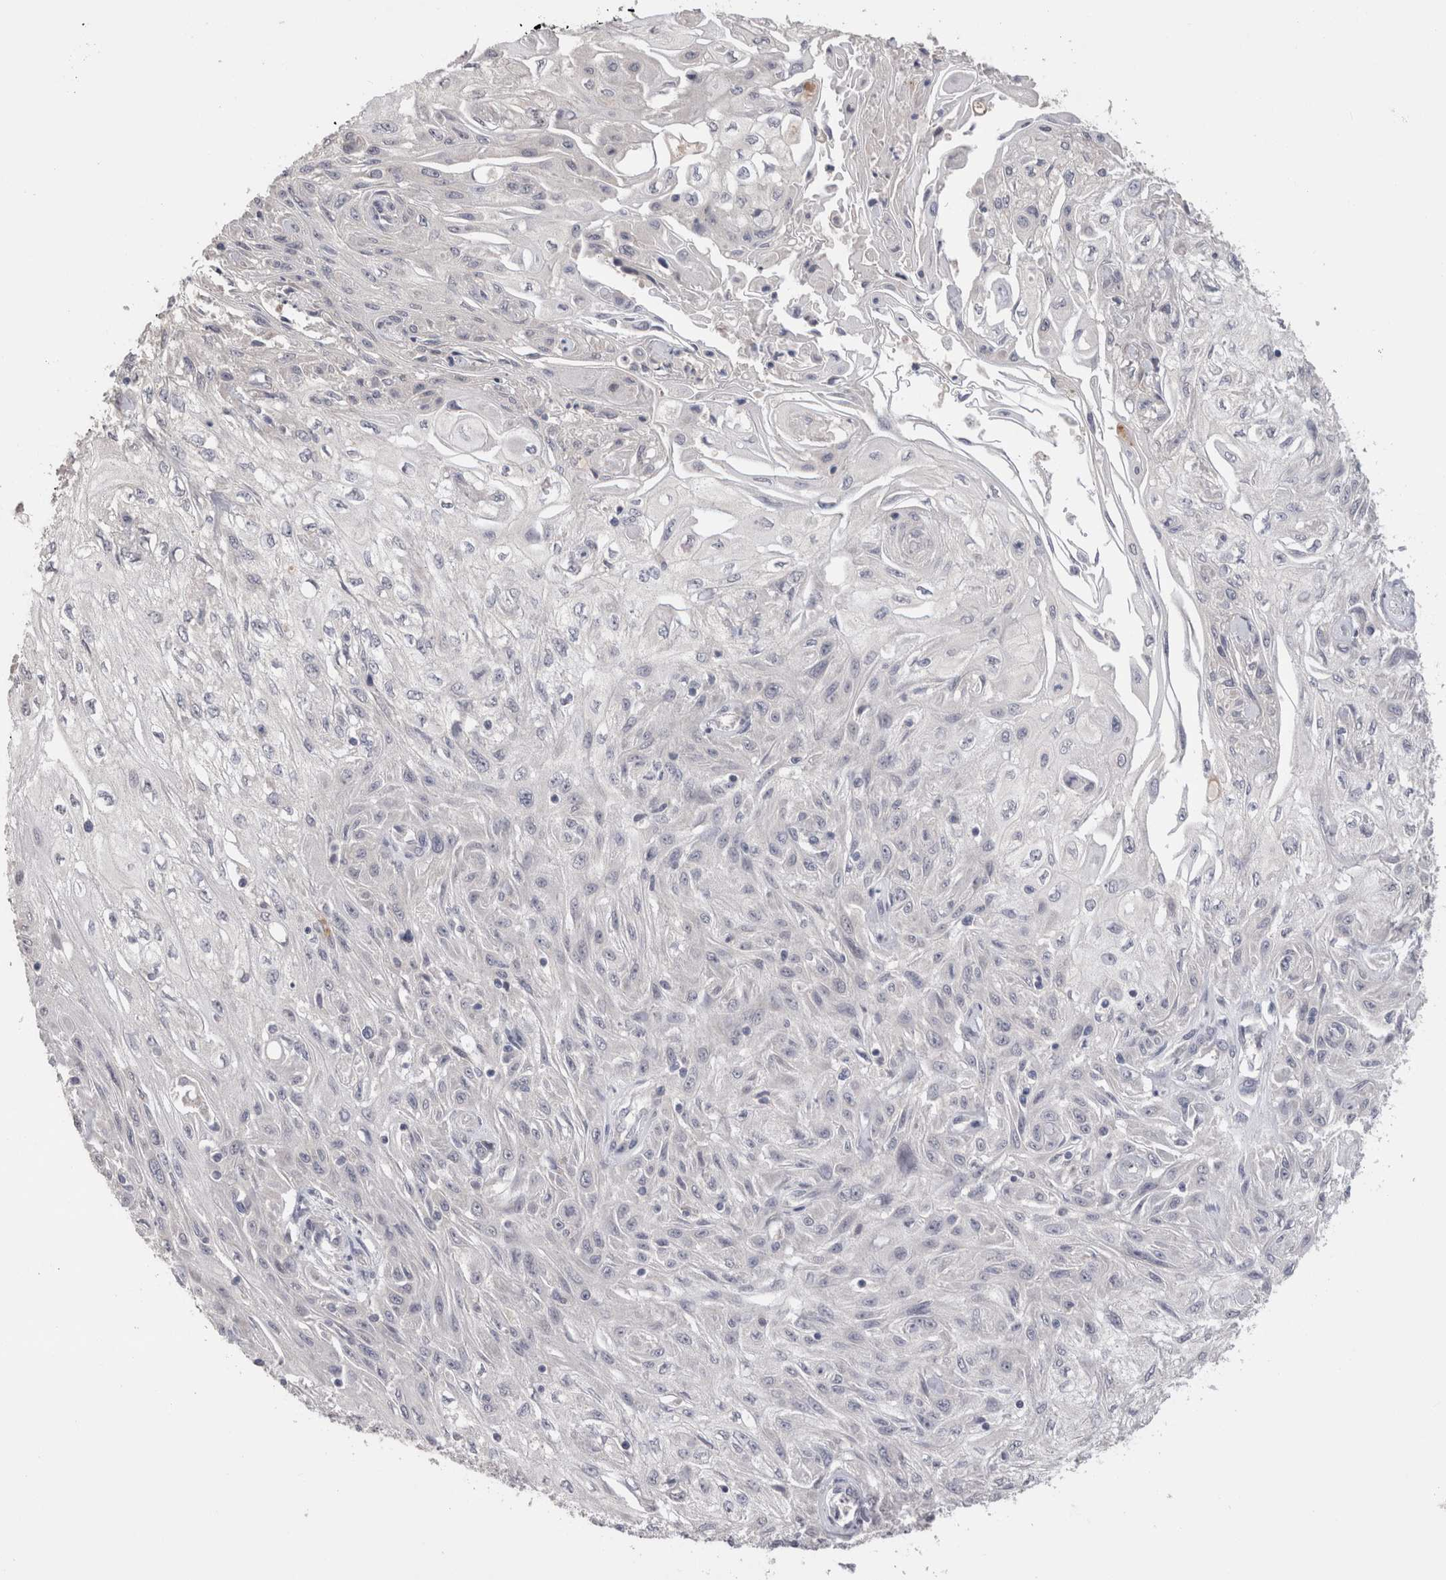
{"staining": {"intensity": "negative", "quantity": "none", "location": "none"}, "tissue": "skin cancer", "cell_type": "Tumor cells", "image_type": "cancer", "snomed": [{"axis": "morphology", "description": "Squamous cell carcinoma, NOS"}, {"axis": "morphology", "description": "Squamous cell carcinoma, metastatic, NOS"}, {"axis": "topography", "description": "Skin"}, {"axis": "topography", "description": "Lymph node"}], "caption": "Immunohistochemical staining of human skin cancer shows no significant expression in tumor cells.", "gene": "CRYBG1", "patient": {"sex": "male", "age": 75}}